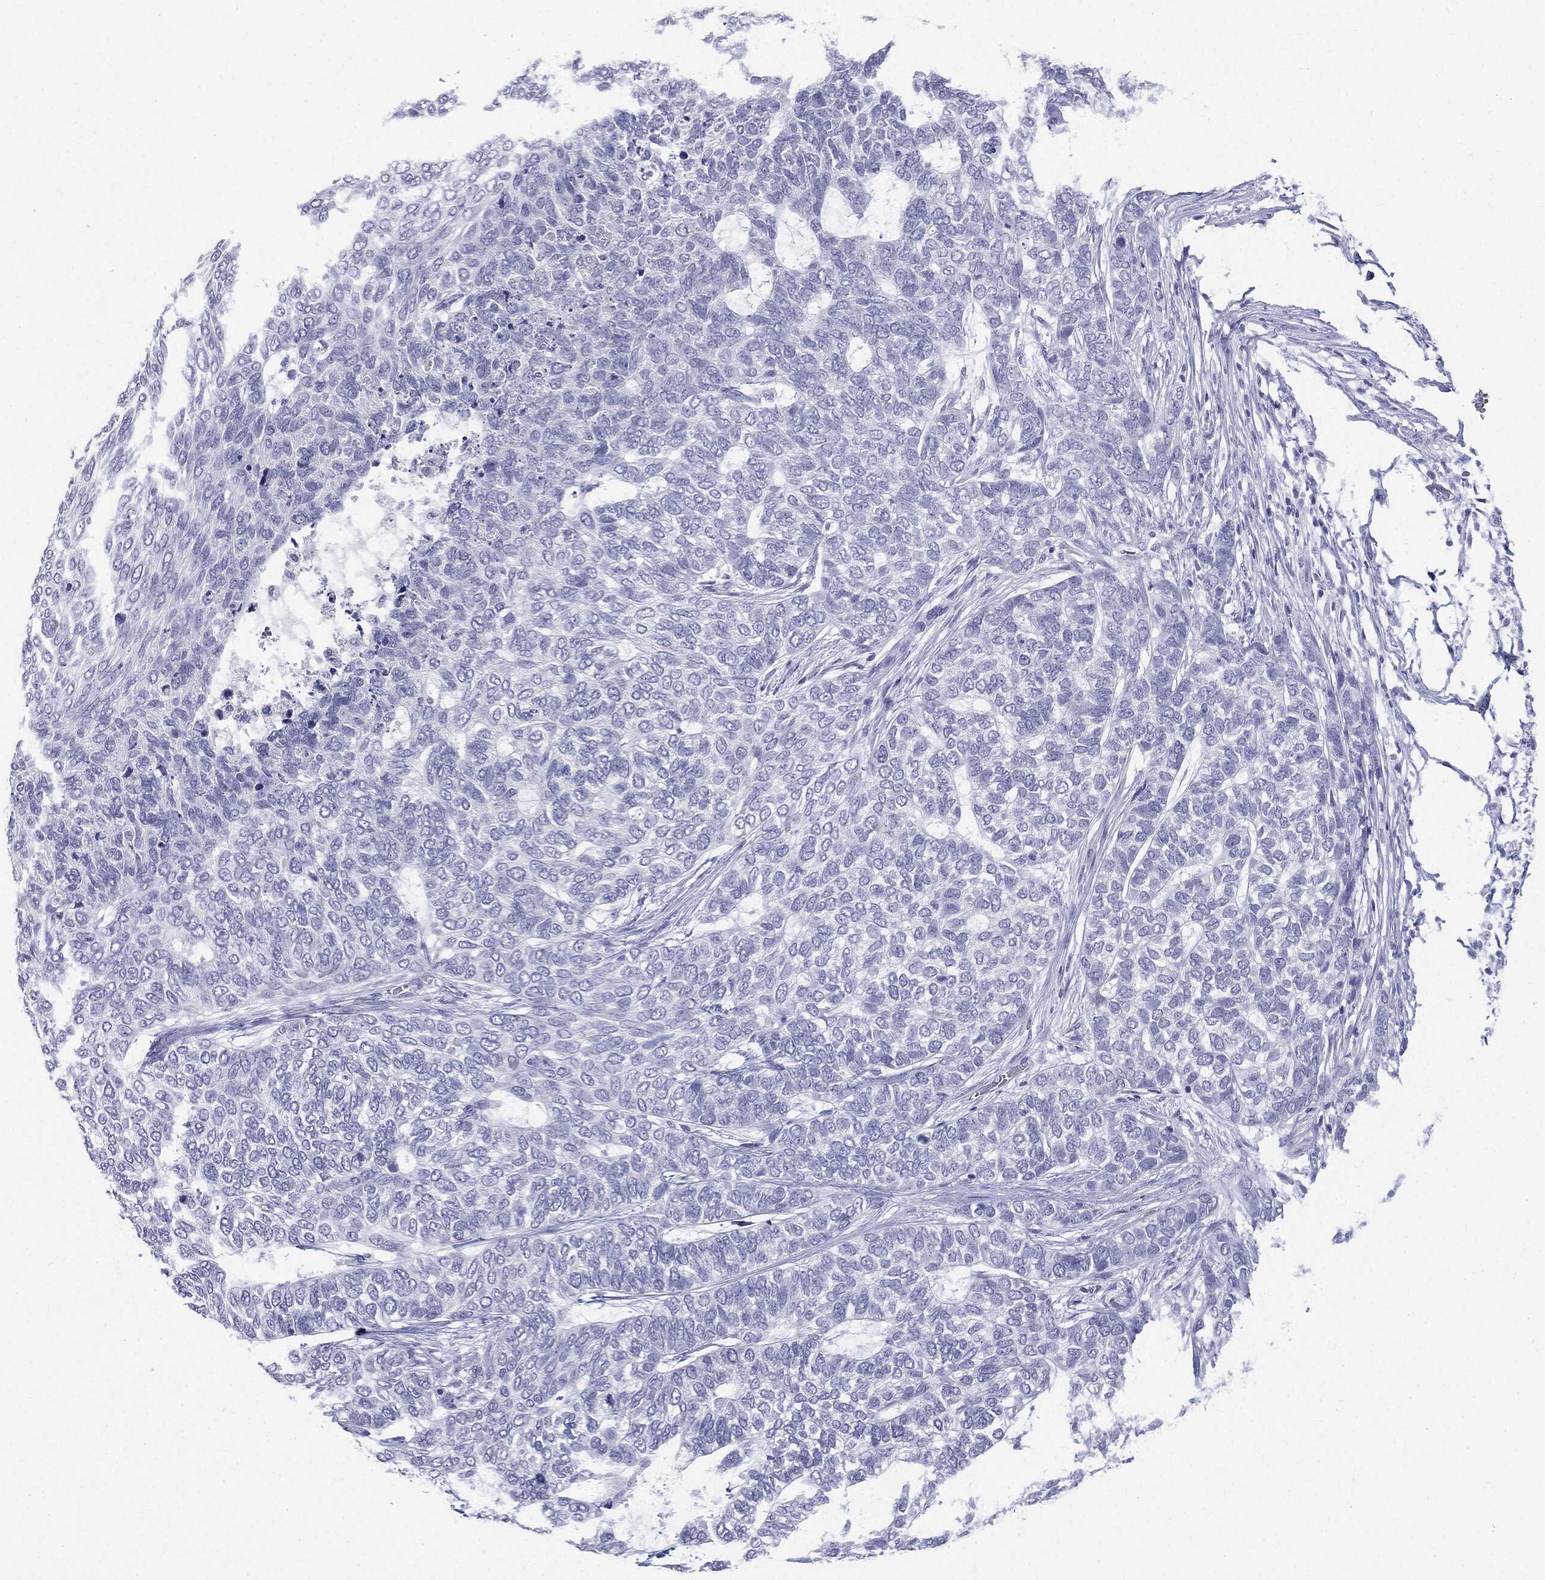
{"staining": {"intensity": "negative", "quantity": "none", "location": "none"}, "tissue": "skin cancer", "cell_type": "Tumor cells", "image_type": "cancer", "snomed": [{"axis": "morphology", "description": "Basal cell carcinoma"}, {"axis": "topography", "description": "Skin"}], "caption": "Immunohistochemical staining of skin cancer (basal cell carcinoma) exhibits no significant expression in tumor cells.", "gene": "CGB1", "patient": {"sex": "female", "age": 65}}